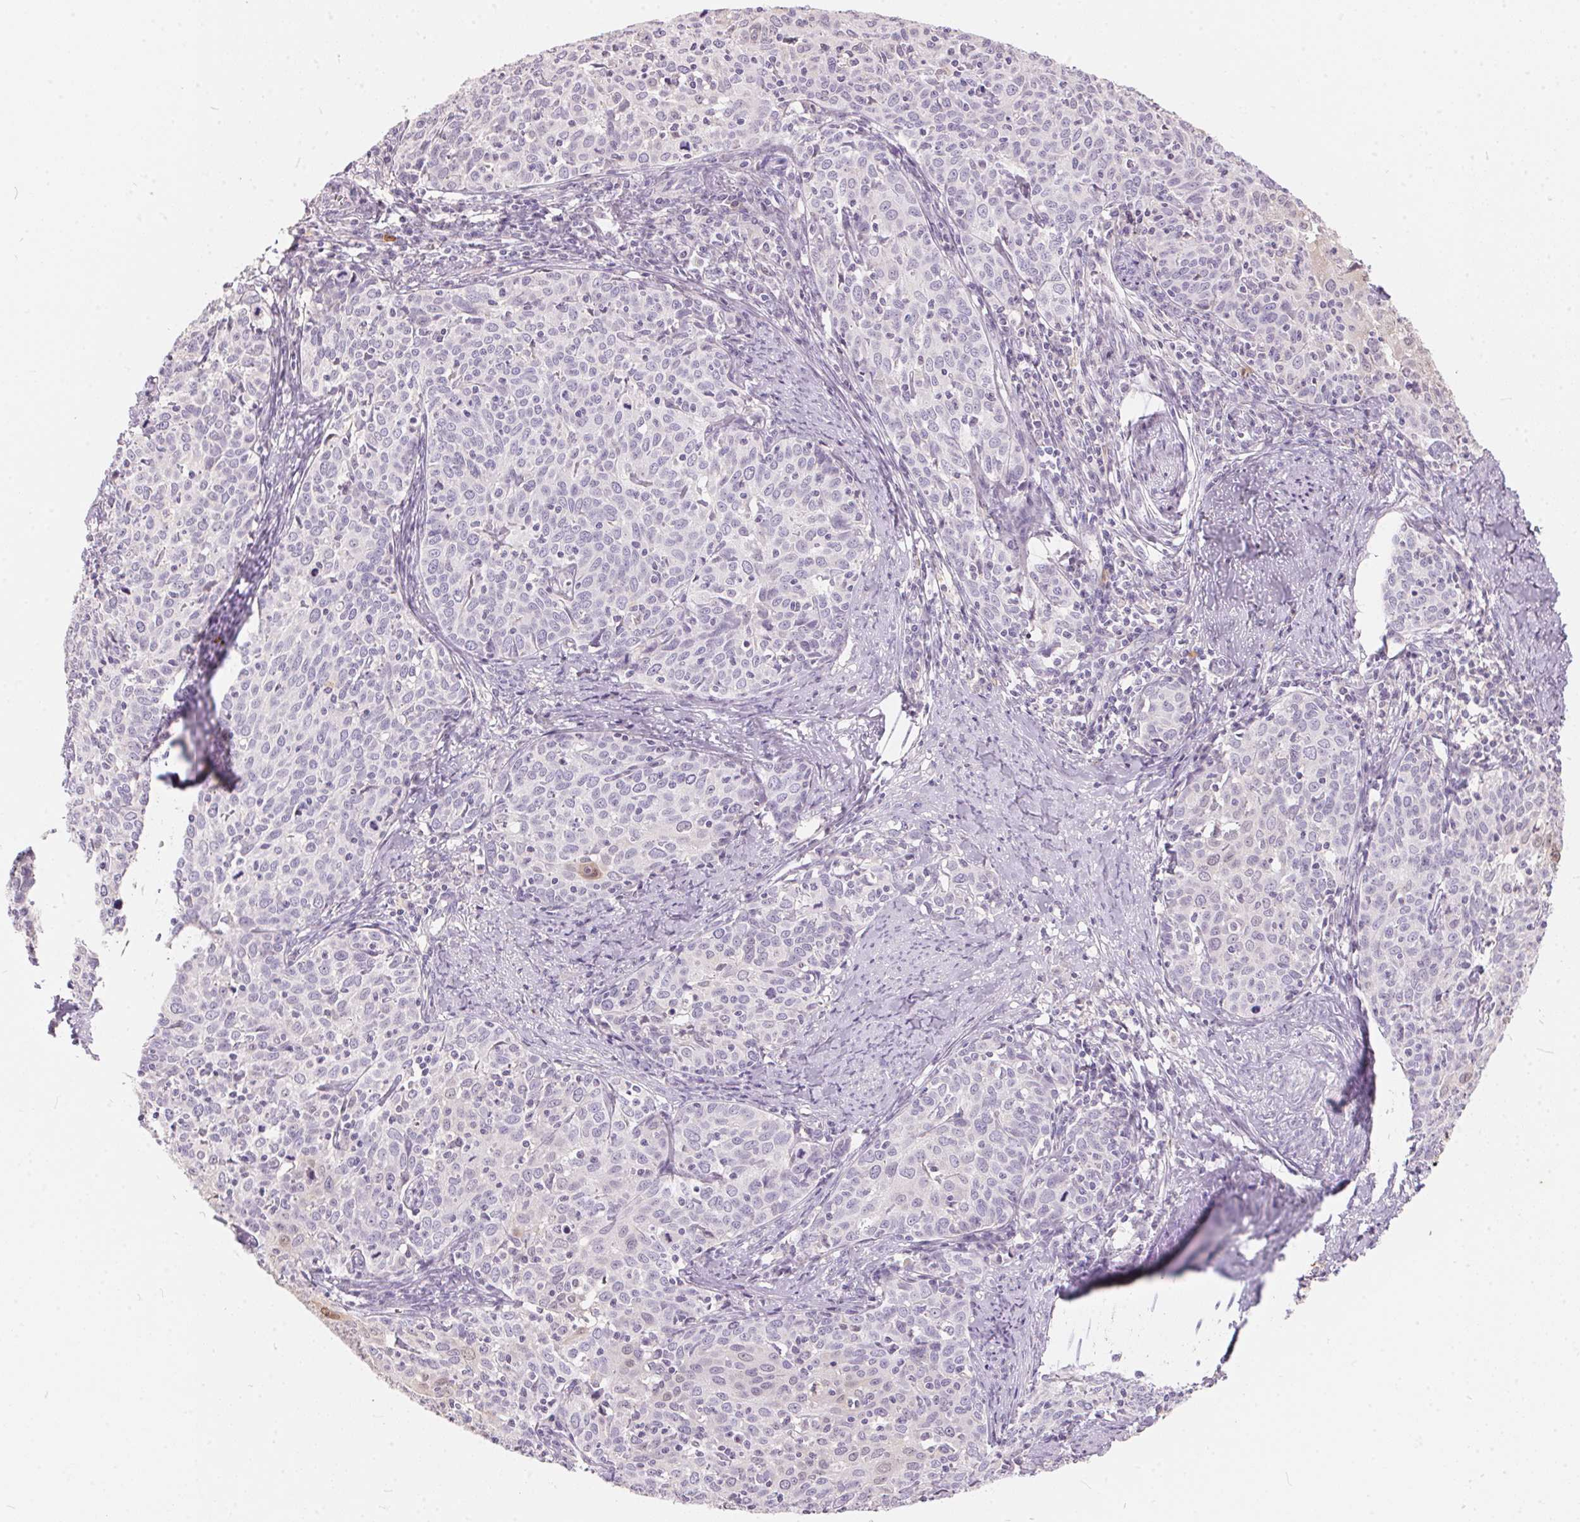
{"staining": {"intensity": "negative", "quantity": "none", "location": "none"}, "tissue": "cervical cancer", "cell_type": "Tumor cells", "image_type": "cancer", "snomed": [{"axis": "morphology", "description": "Squamous cell carcinoma, NOS"}, {"axis": "topography", "description": "Cervix"}], "caption": "Tumor cells show no significant staining in cervical cancer.", "gene": "SERPINB1", "patient": {"sex": "female", "age": 62}}